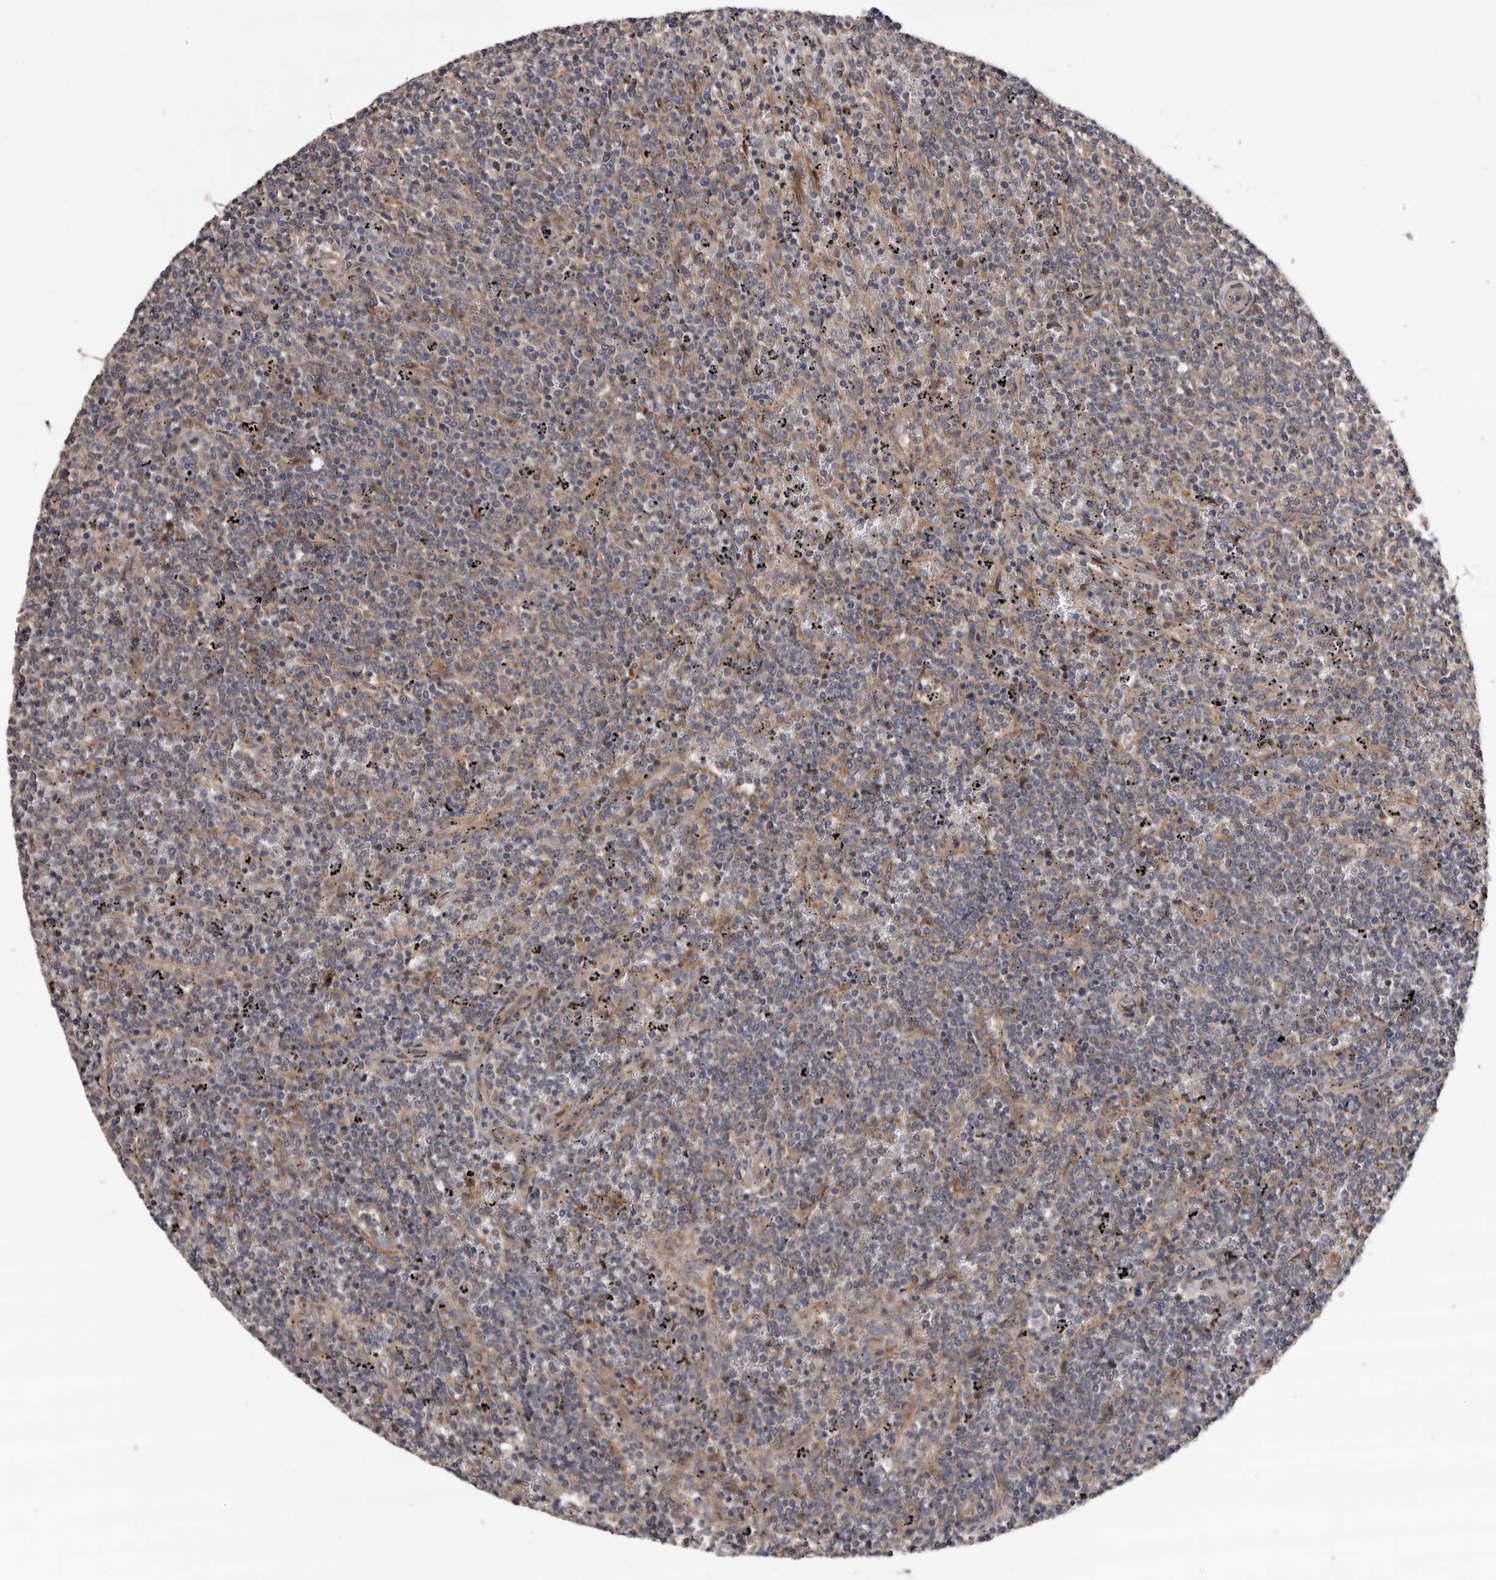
{"staining": {"intensity": "negative", "quantity": "none", "location": "none"}, "tissue": "lymphoma", "cell_type": "Tumor cells", "image_type": "cancer", "snomed": [{"axis": "morphology", "description": "Malignant lymphoma, non-Hodgkin's type, Low grade"}, {"axis": "topography", "description": "Spleen"}], "caption": "Tumor cells show no significant protein positivity in low-grade malignant lymphoma, non-Hodgkin's type.", "gene": "PRKD1", "patient": {"sex": "female", "age": 50}}